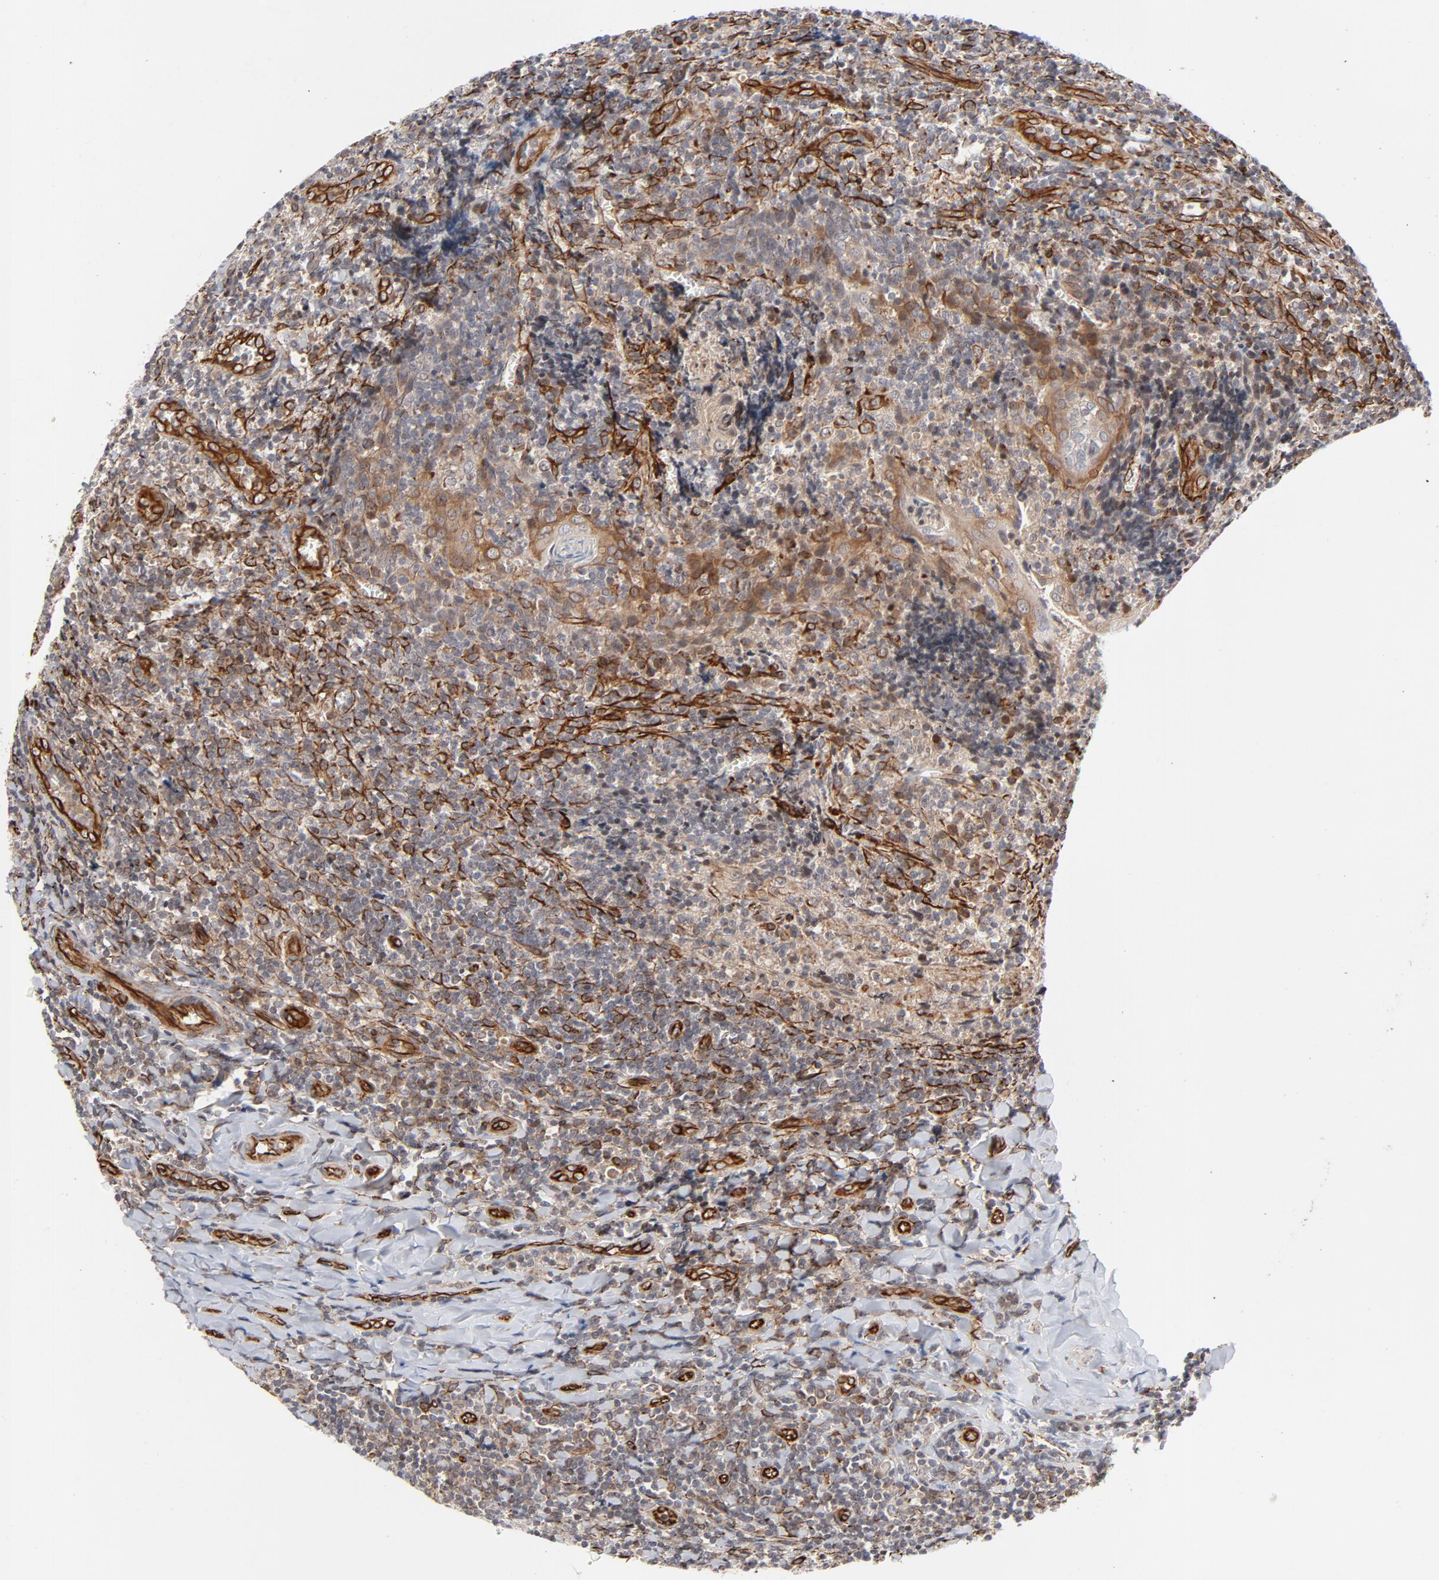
{"staining": {"intensity": "weak", "quantity": ">75%", "location": "cytoplasmic/membranous"}, "tissue": "tonsil", "cell_type": "Germinal center cells", "image_type": "normal", "snomed": [{"axis": "morphology", "description": "Normal tissue, NOS"}, {"axis": "topography", "description": "Tonsil"}], "caption": "About >75% of germinal center cells in unremarkable tonsil show weak cytoplasmic/membranous protein staining as visualized by brown immunohistochemical staining.", "gene": "DNAAF2", "patient": {"sex": "male", "age": 20}}